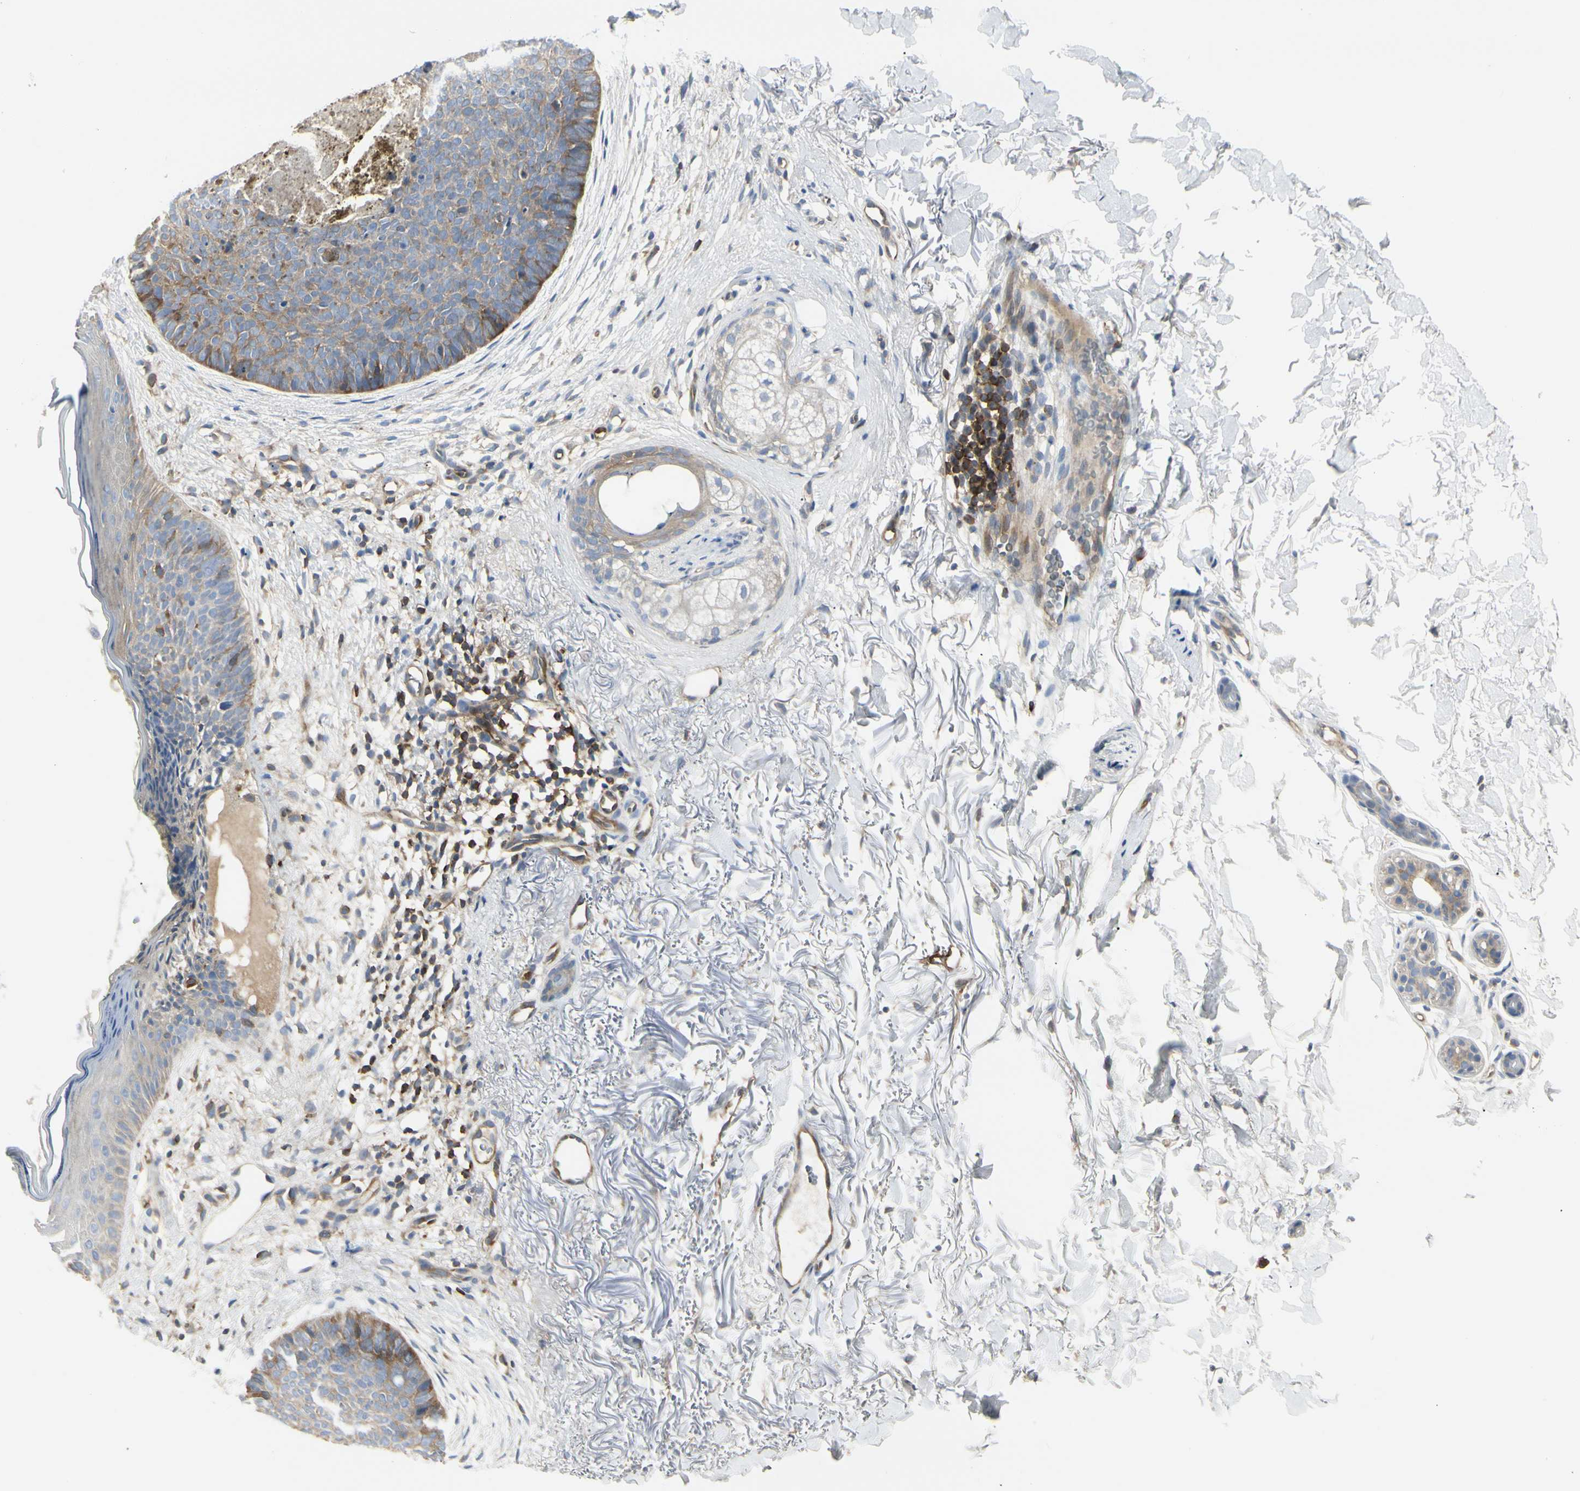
{"staining": {"intensity": "moderate", "quantity": ">75%", "location": "cytoplasmic/membranous"}, "tissue": "skin cancer", "cell_type": "Tumor cells", "image_type": "cancer", "snomed": [{"axis": "morphology", "description": "Basal cell carcinoma"}, {"axis": "topography", "description": "Skin"}], "caption": "Skin cancer (basal cell carcinoma) stained for a protein (brown) reveals moderate cytoplasmic/membranous positive positivity in about >75% of tumor cells.", "gene": "NFKB2", "patient": {"sex": "female", "age": 70}}